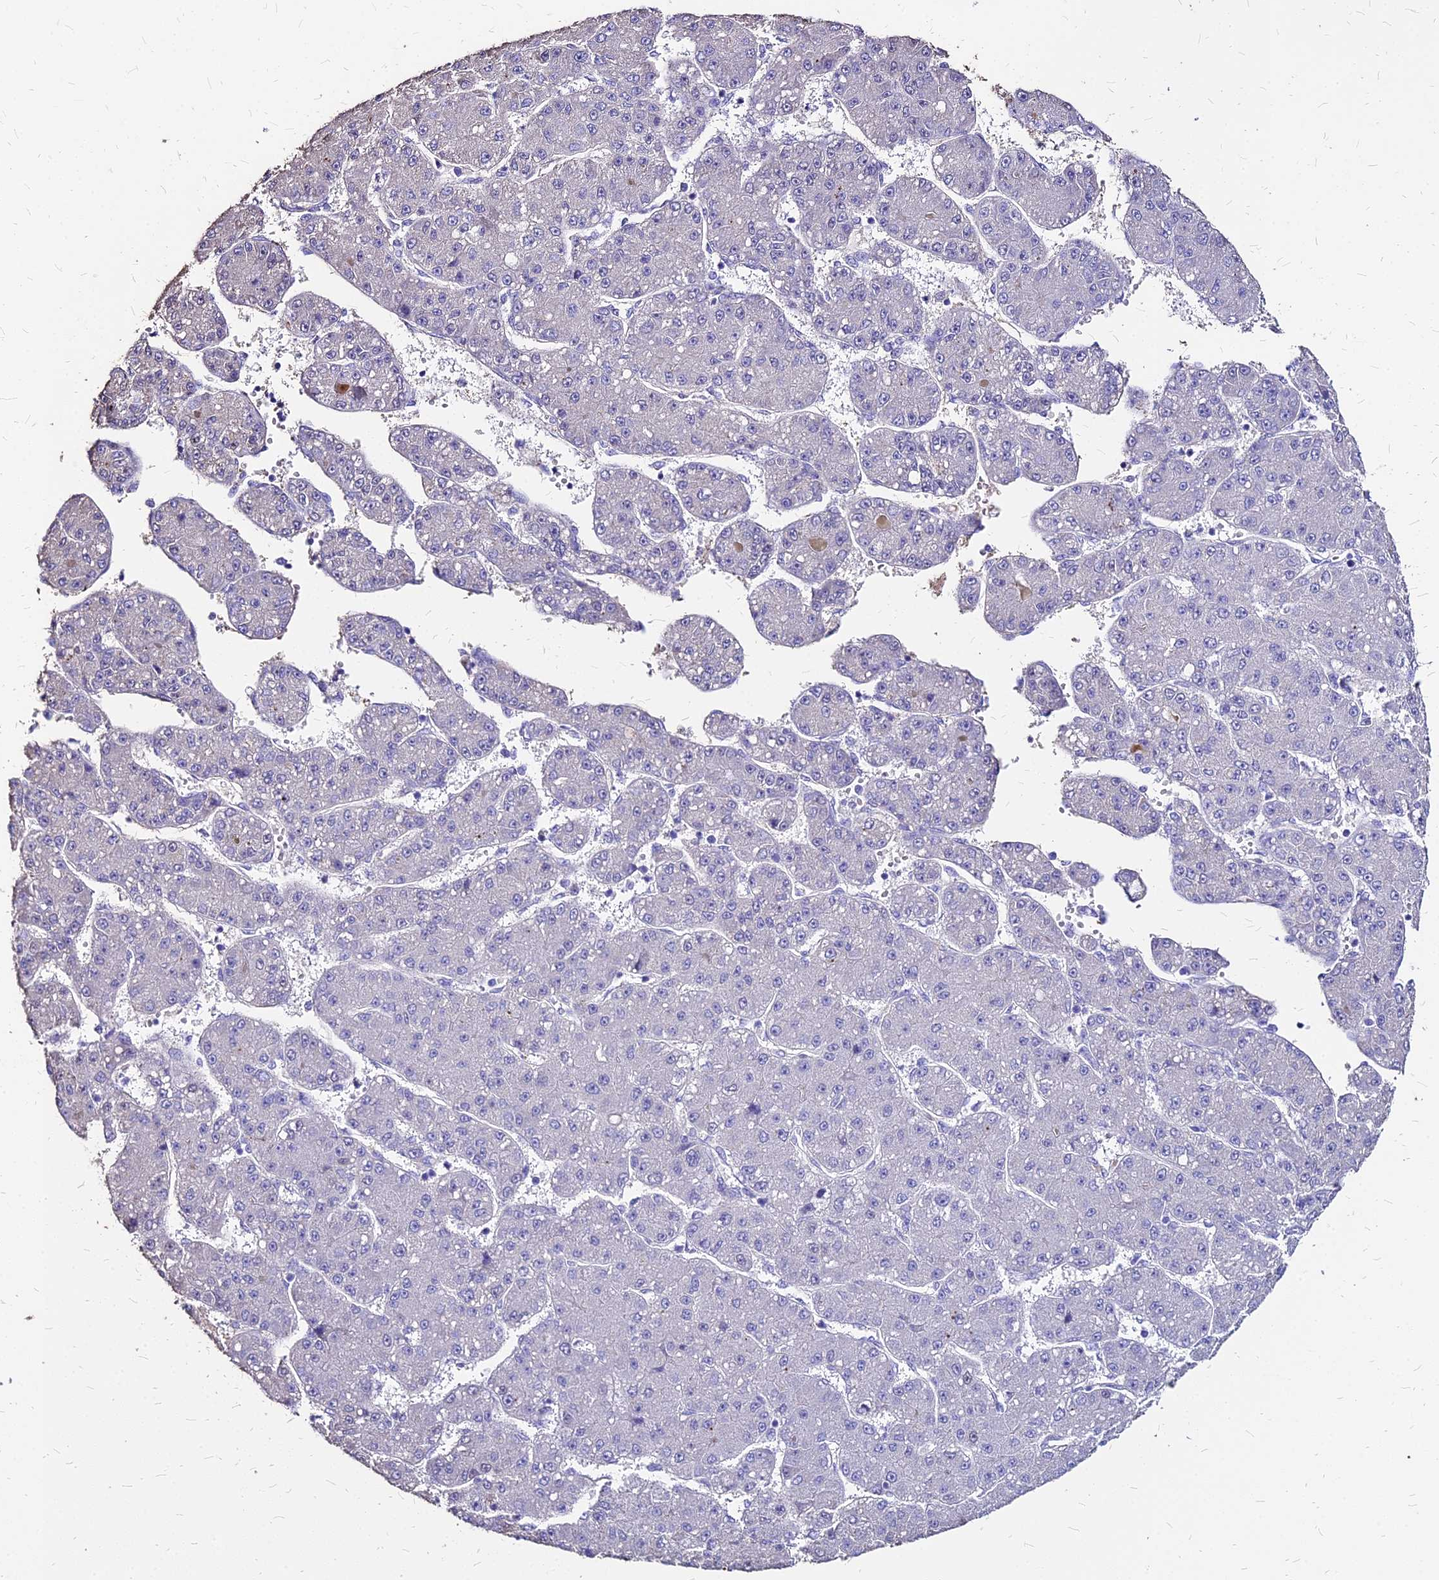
{"staining": {"intensity": "negative", "quantity": "none", "location": "none"}, "tissue": "liver cancer", "cell_type": "Tumor cells", "image_type": "cancer", "snomed": [{"axis": "morphology", "description": "Carcinoma, Hepatocellular, NOS"}, {"axis": "topography", "description": "Liver"}], "caption": "Immunohistochemistry histopathology image of neoplastic tissue: human hepatocellular carcinoma (liver) stained with DAB reveals no significant protein staining in tumor cells.", "gene": "NME5", "patient": {"sex": "male", "age": 67}}